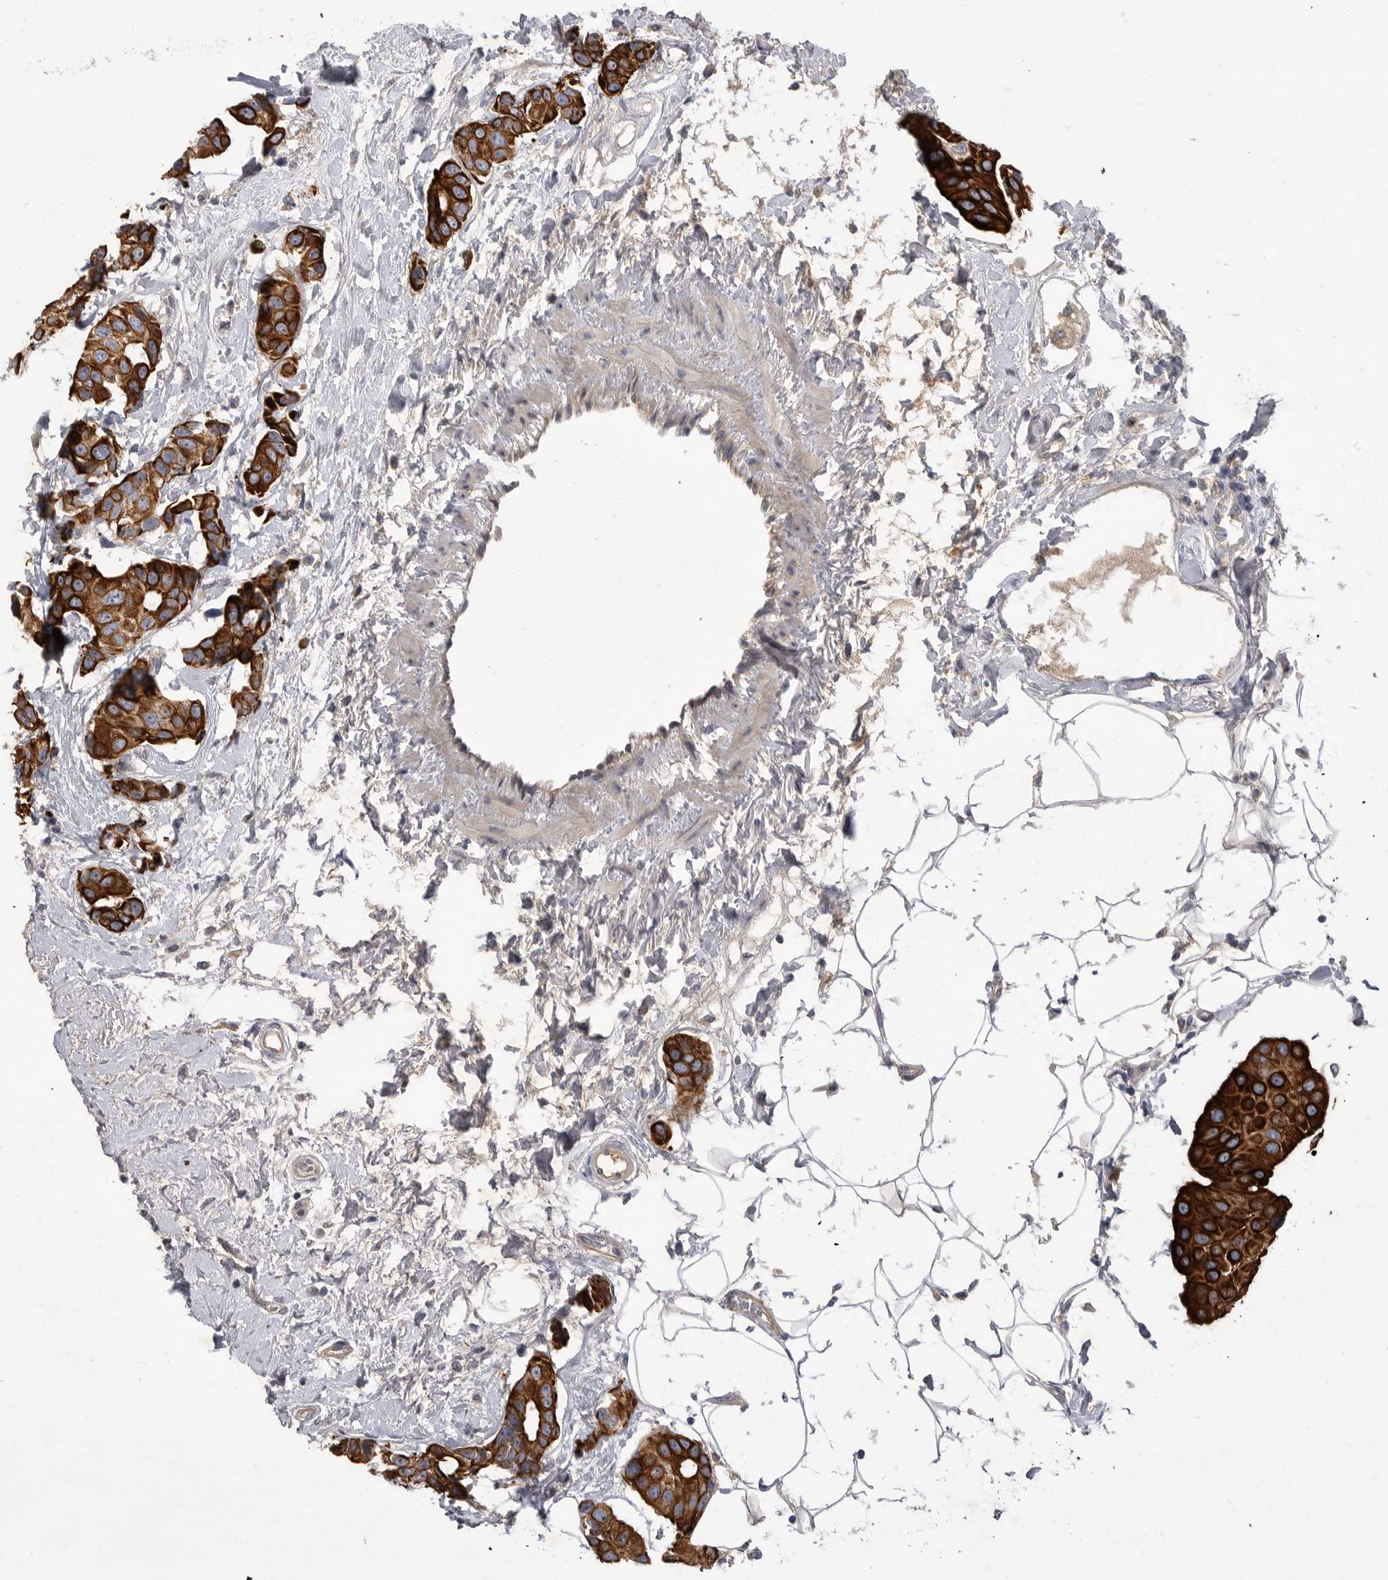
{"staining": {"intensity": "strong", "quantity": ">75%", "location": "cytoplasmic/membranous"}, "tissue": "breast cancer", "cell_type": "Tumor cells", "image_type": "cancer", "snomed": [{"axis": "morphology", "description": "Normal tissue, NOS"}, {"axis": "morphology", "description": "Duct carcinoma"}, {"axis": "topography", "description": "Breast"}], "caption": "Protein expression analysis of human breast cancer (intraductal carcinoma) reveals strong cytoplasmic/membranous staining in about >75% of tumor cells.", "gene": "DHDDS", "patient": {"sex": "female", "age": 39}}